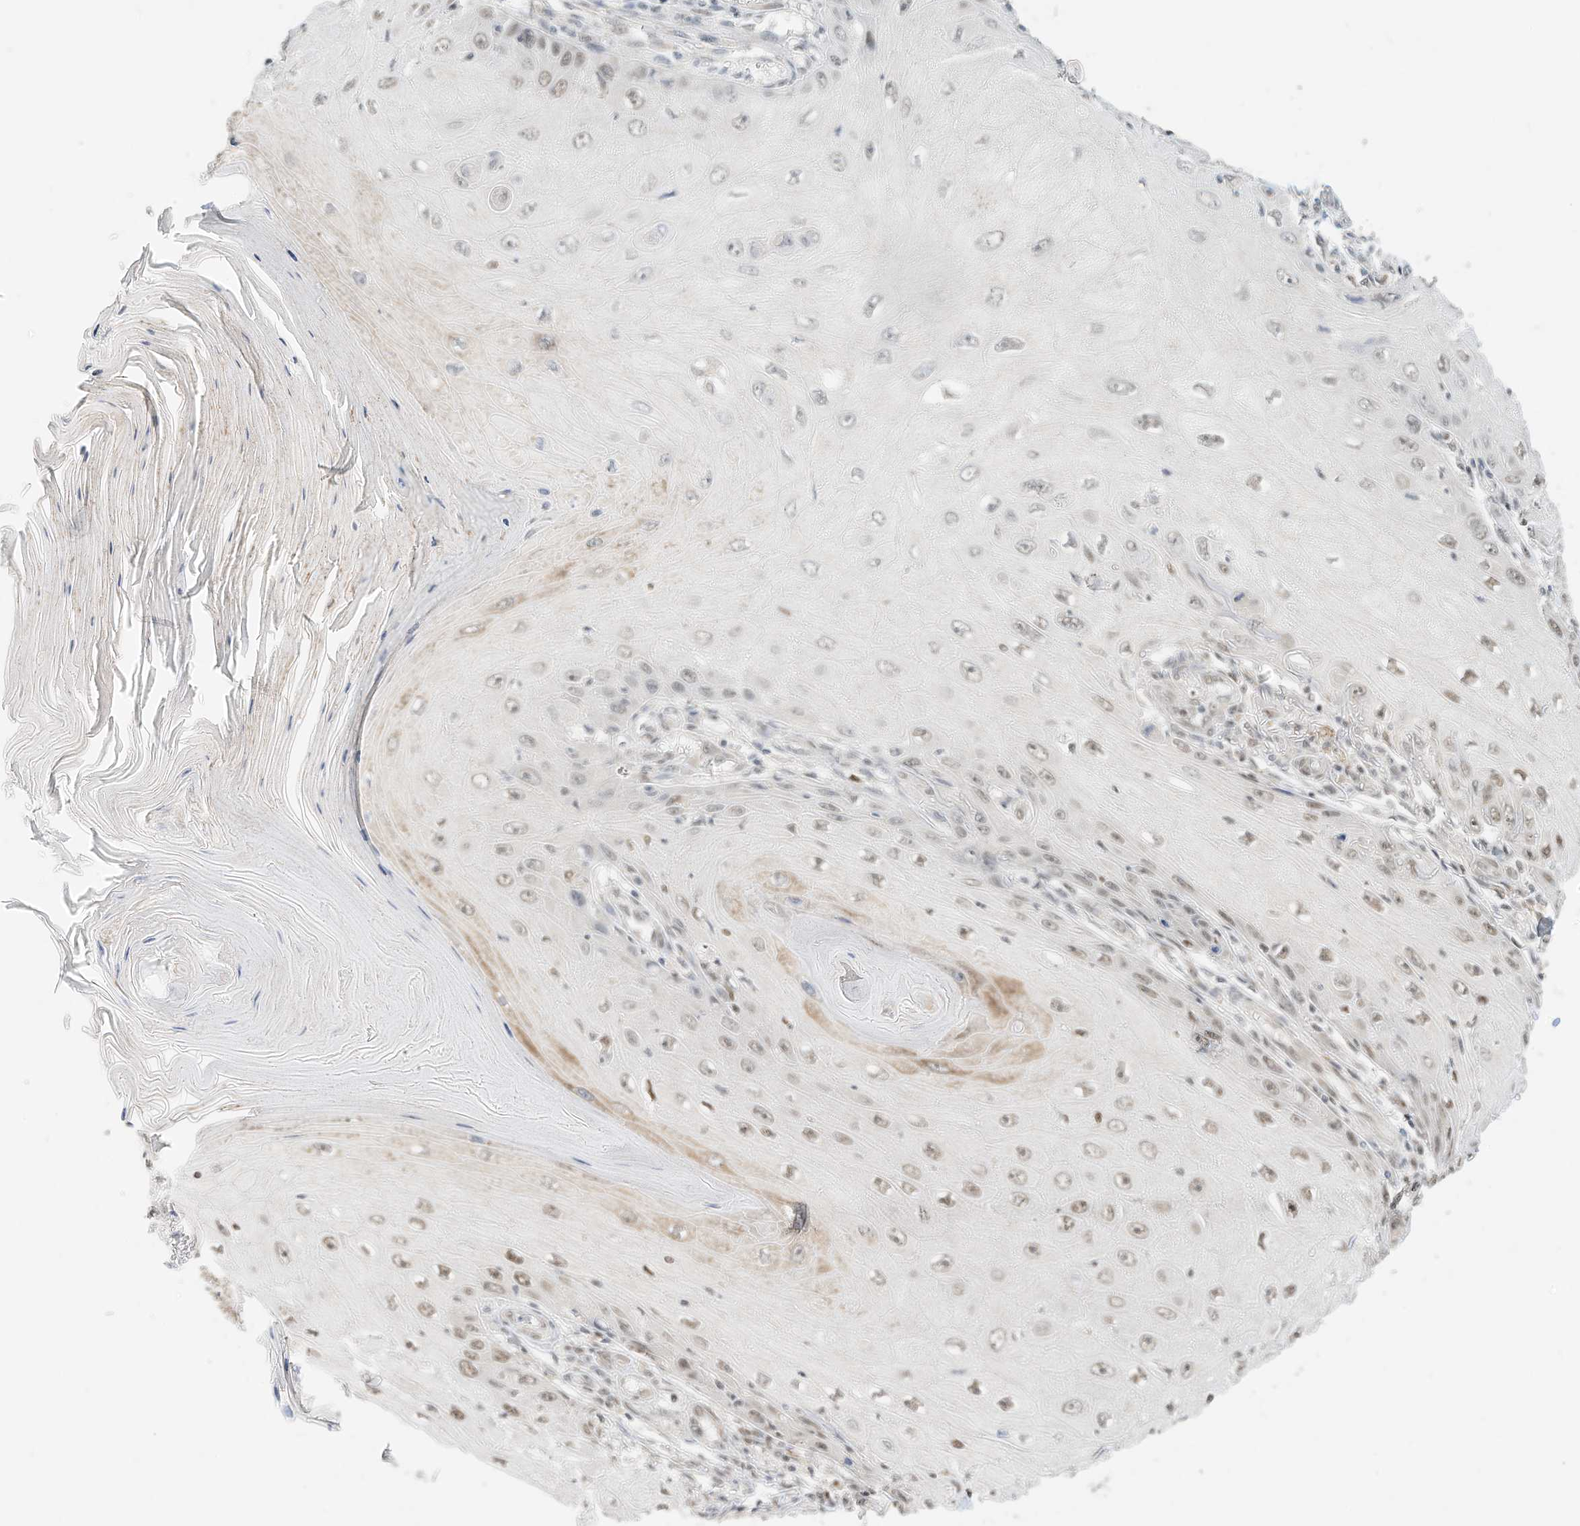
{"staining": {"intensity": "weak", "quantity": ">75%", "location": "nuclear"}, "tissue": "skin cancer", "cell_type": "Tumor cells", "image_type": "cancer", "snomed": [{"axis": "morphology", "description": "Squamous cell carcinoma, NOS"}, {"axis": "topography", "description": "Skin"}], "caption": "Skin squamous cell carcinoma was stained to show a protein in brown. There is low levels of weak nuclear positivity in approximately >75% of tumor cells.", "gene": "OGT", "patient": {"sex": "female", "age": 73}}